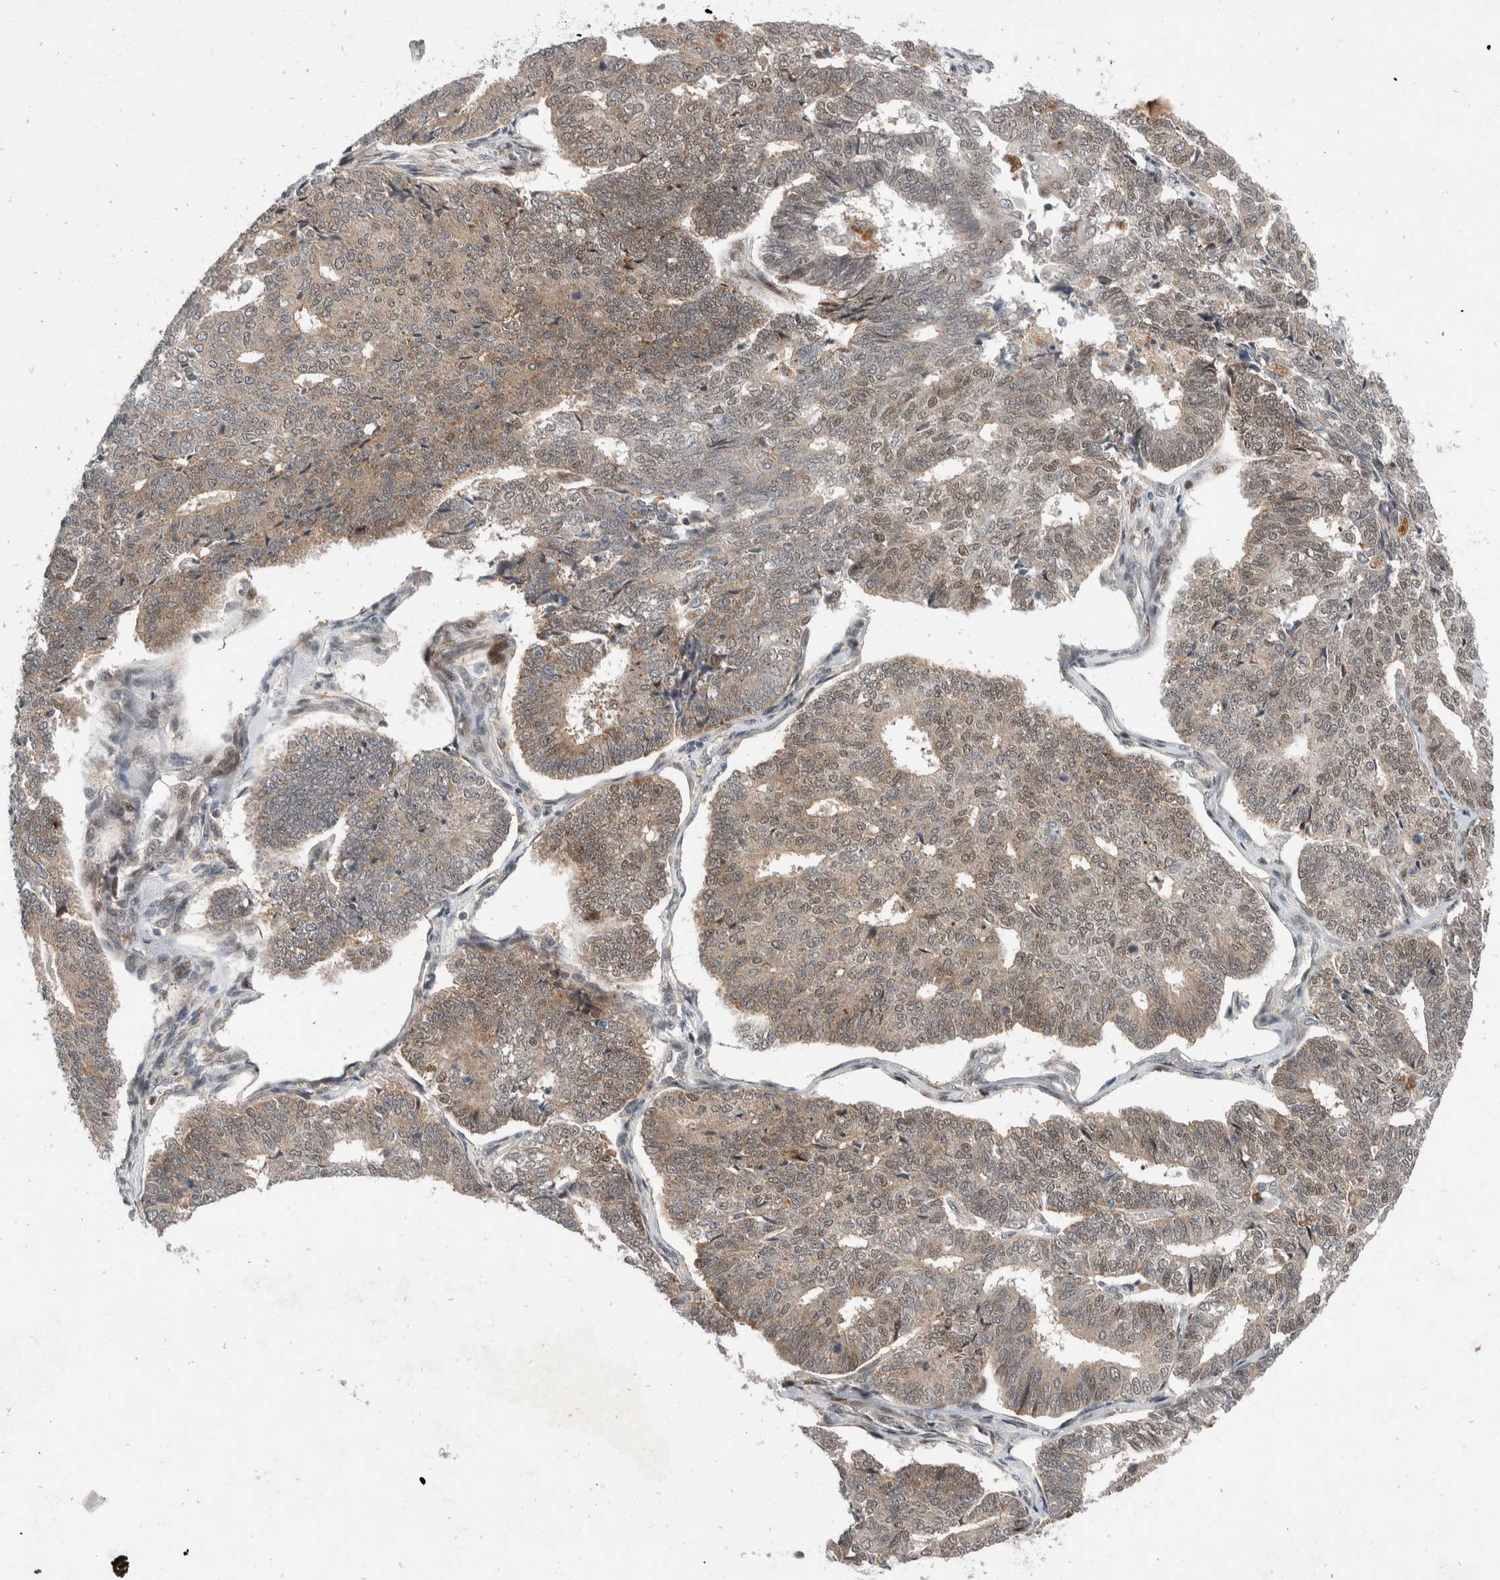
{"staining": {"intensity": "weak", "quantity": "25%-75%", "location": "cytoplasmic/membranous,nuclear"}, "tissue": "endometrial cancer", "cell_type": "Tumor cells", "image_type": "cancer", "snomed": [{"axis": "morphology", "description": "Adenocarcinoma, NOS"}, {"axis": "topography", "description": "Endometrium"}], "caption": "A brown stain labels weak cytoplasmic/membranous and nuclear expression of a protein in endometrial cancer (adenocarcinoma) tumor cells.", "gene": "ZNF703", "patient": {"sex": "female", "age": 70}}